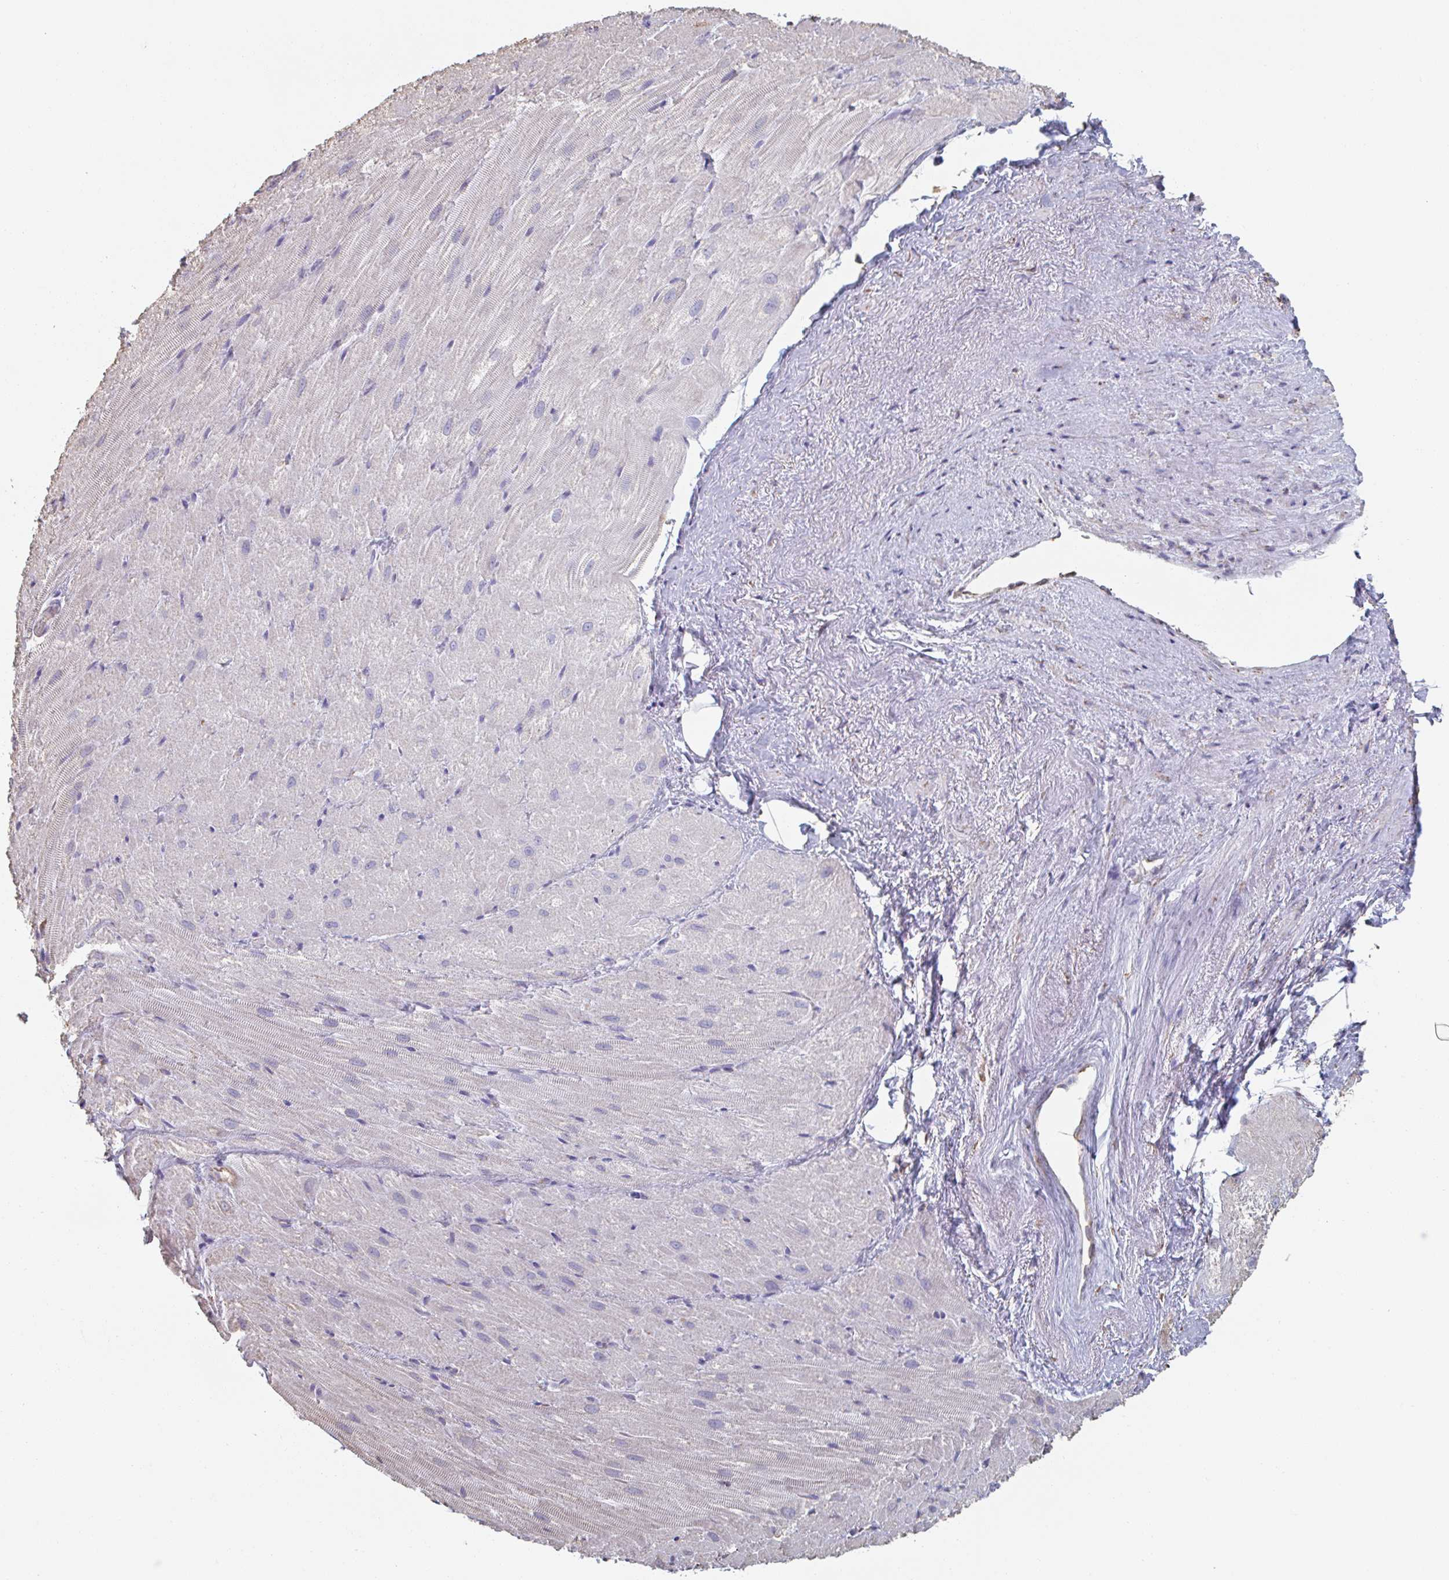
{"staining": {"intensity": "negative", "quantity": "none", "location": "none"}, "tissue": "heart muscle", "cell_type": "Cardiomyocytes", "image_type": "normal", "snomed": [{"axis": "morphology", "description": "Normal tissue, NOS"}, {"axis": "topography", "description": "Heart"}], "caption": "The histopathology image reveals no significant positivity in cardiomyocytes of heart muscle. The staining was performed using DAB (3,3'-diaminobenzidine) to visualize the protein expression in brown, while the nuclei were stained in blue with hematoxylin (Magnification: 20x).", "gene": "RAB5IF", "patient": {"sex": "male", "age": 62}}